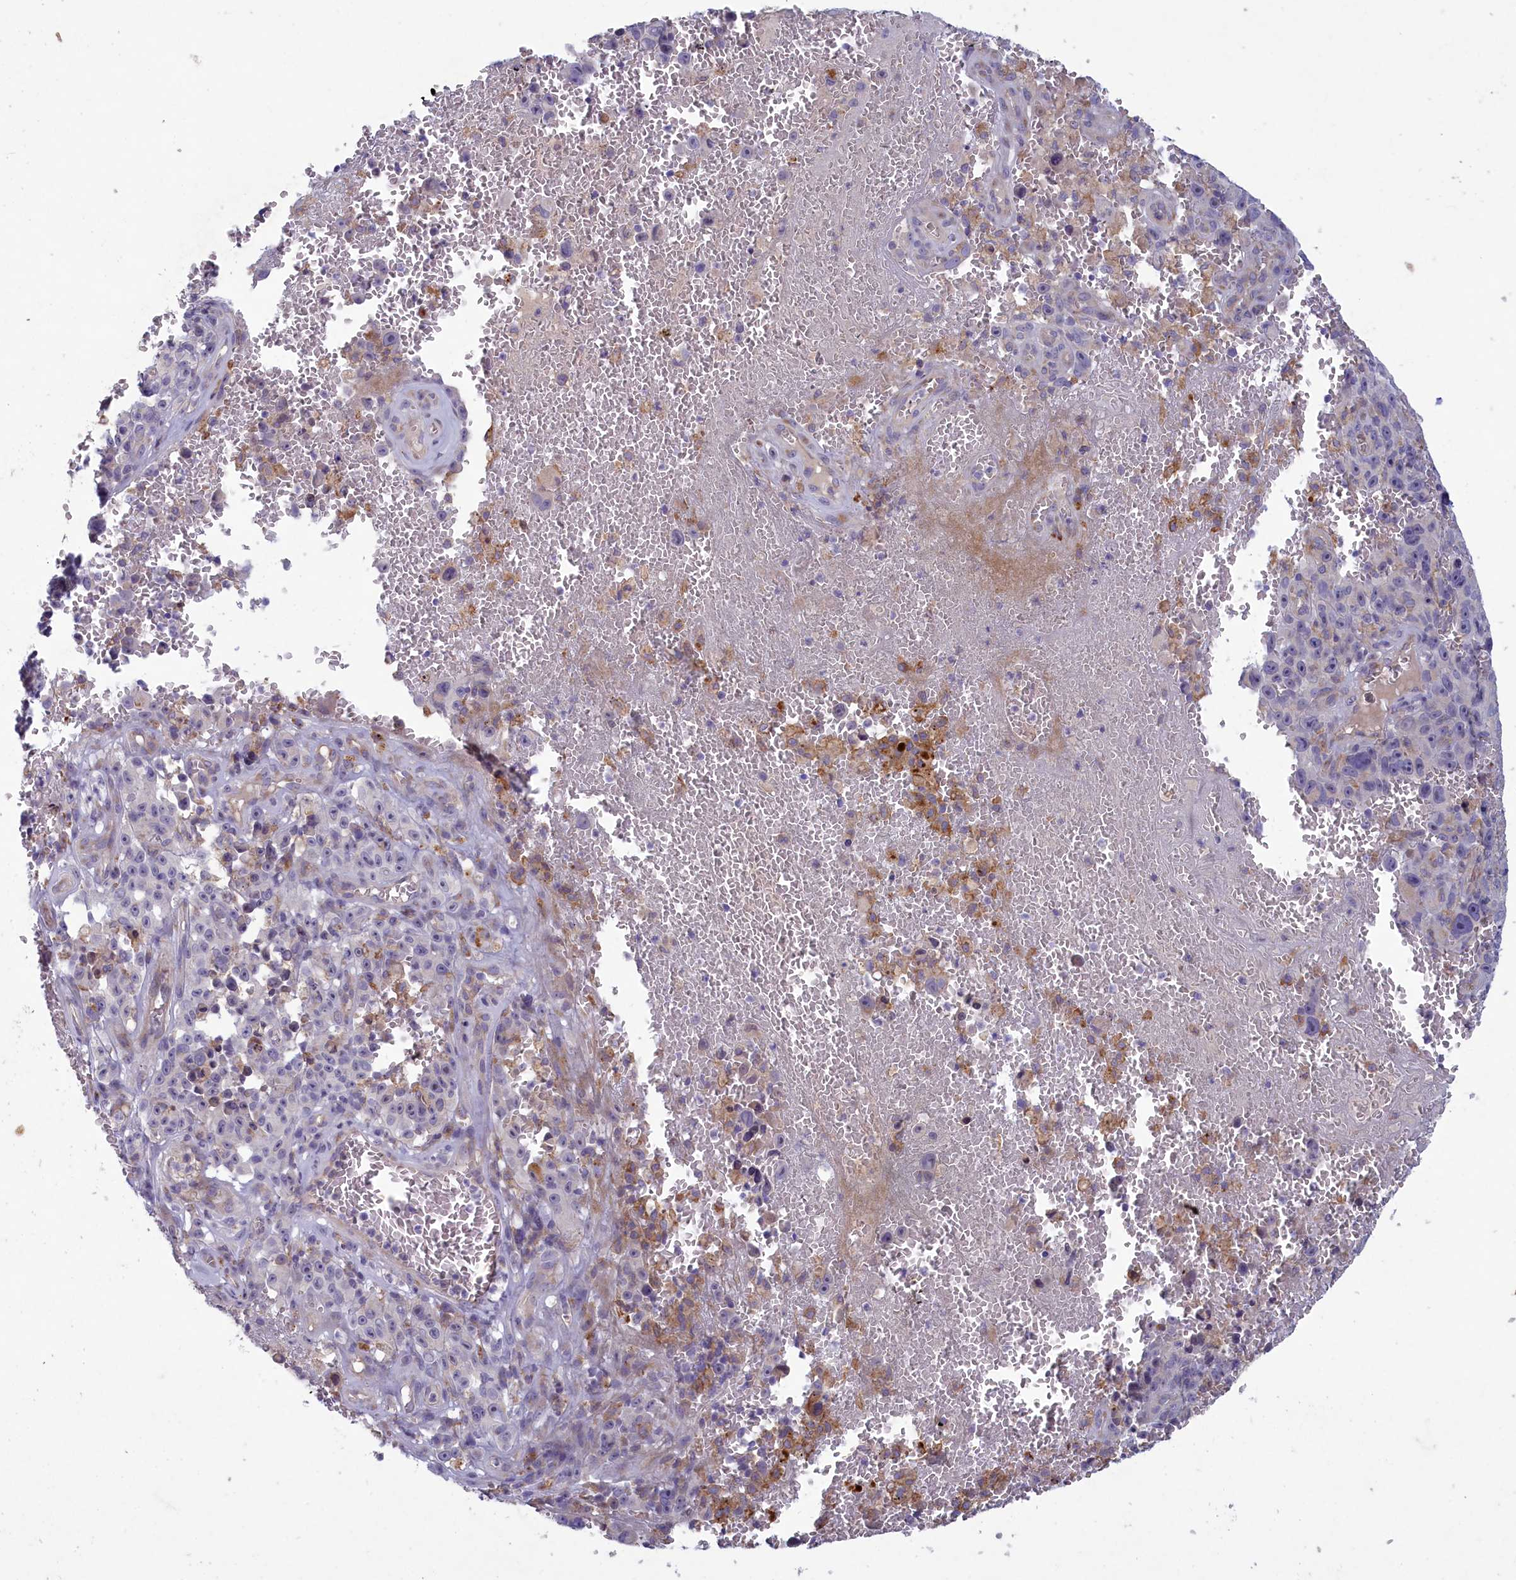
{"staining": {"intensity": "negative", "quantity": "none", "location": "none"}, "tissue": "melanoma", "cell_type": "Tumor cells", "image_type": "cancer", "snomed": [{"axis": "morphology", "description": "Malignant melanoma, NOS"}, {"axis": "topography", "description": "Skin"}], "caption": "Malignant melanoma was stained to show a protein in brown. There is no significant staining in tumor cells.", "gene": "PLEKHG6", "patient": {"sex": "female", "age": 82}}